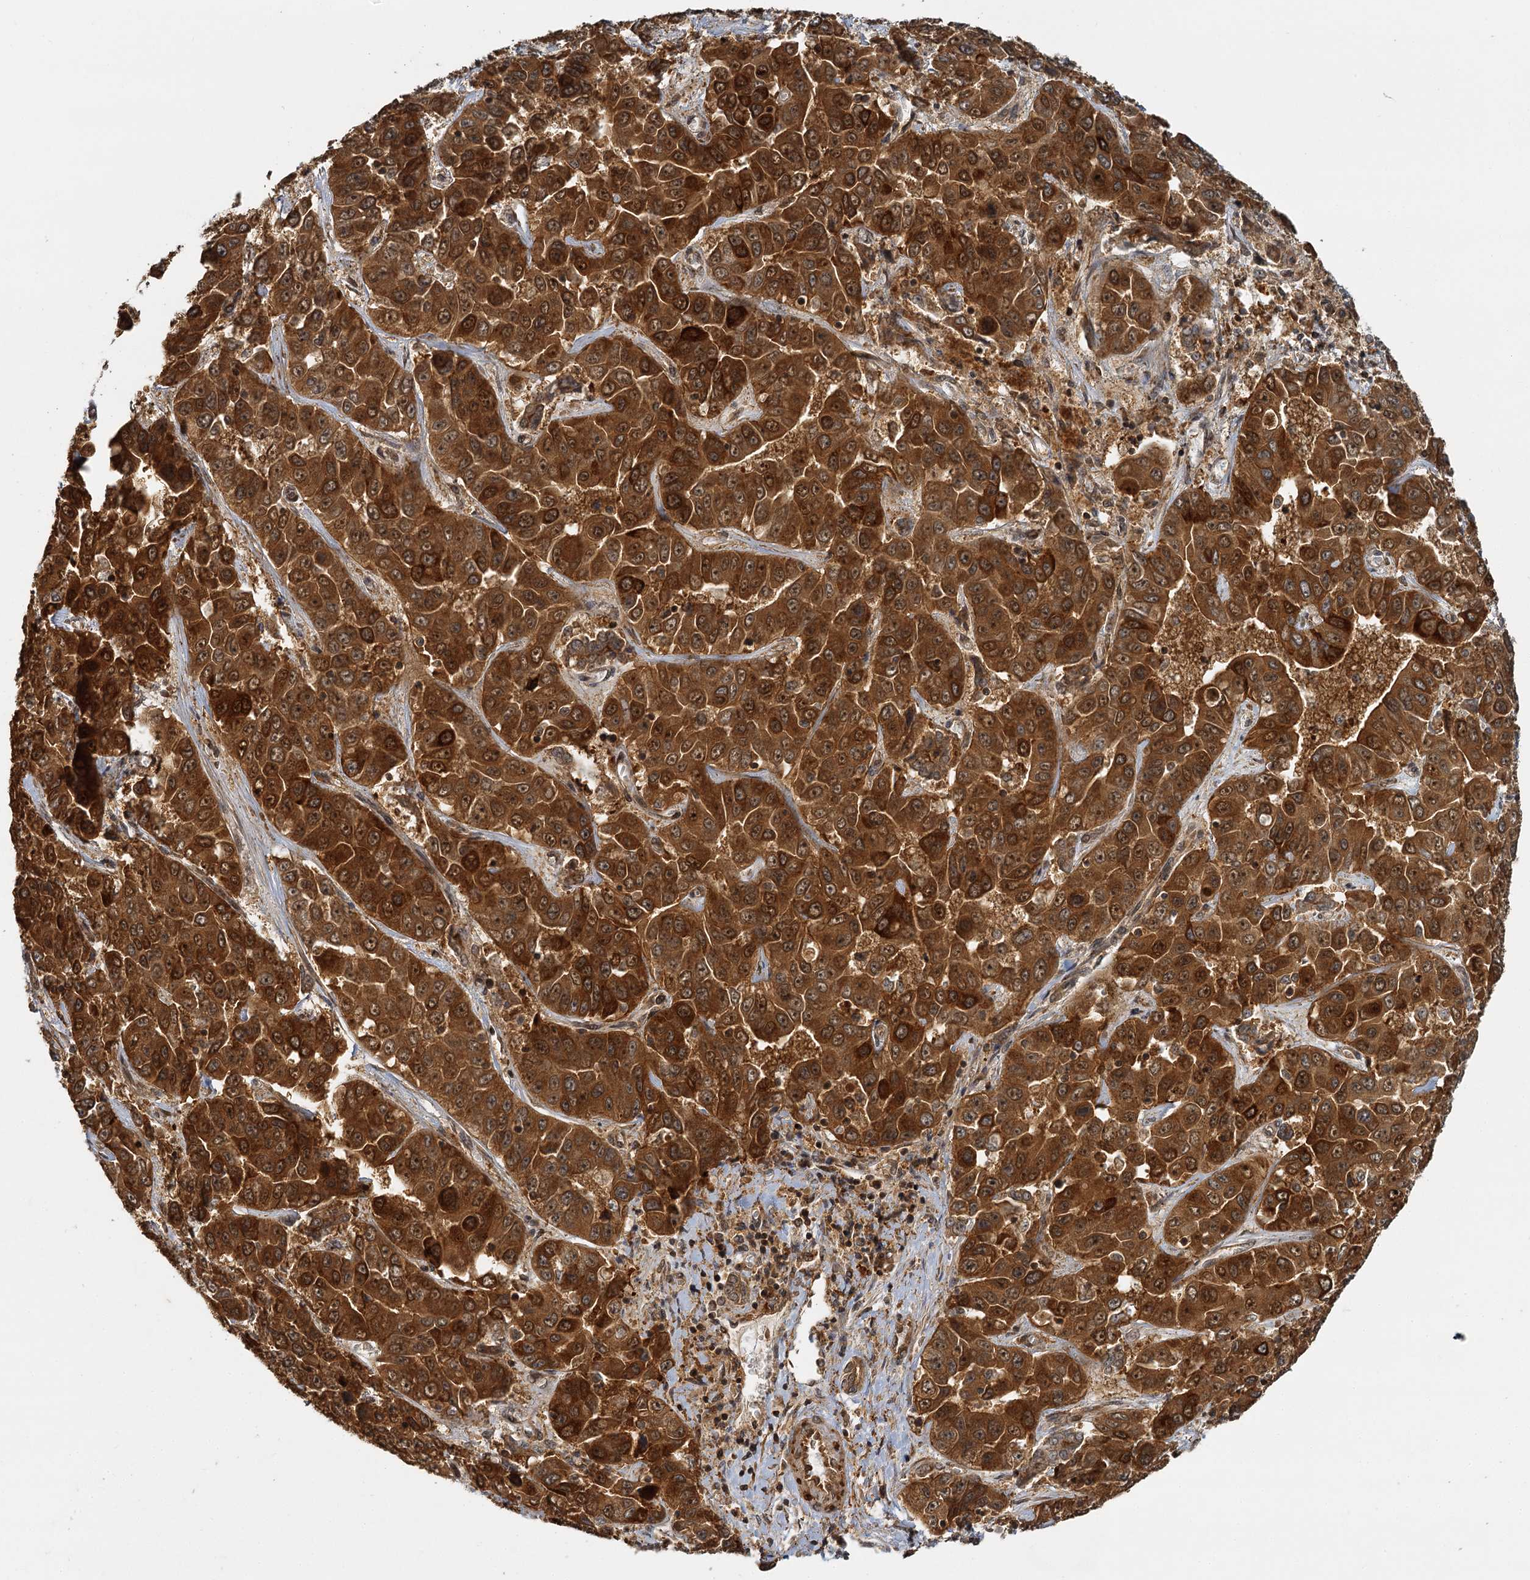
{"staining": {"intensity": "strong", "quantity": ">75%", "location": "cytoplasmic/membranous,nuclear"}, "tissue": "liver cancer", "cell_type": "Tumor cells", "image_type": "cancer", "snomed": [{"axis": "morphology", "description": "Cholangiocarcinoma"}, {"axis": "topography", "description": "Liver"}], "caption": "Strong cytoplasmic/membranous and nuclear protein positivity is present in about >75% of tumor cells in liver cancer (cholangiocarcinoma).", "gene": "ZNF549", "patient": {"sex": "female", "age": 52}}